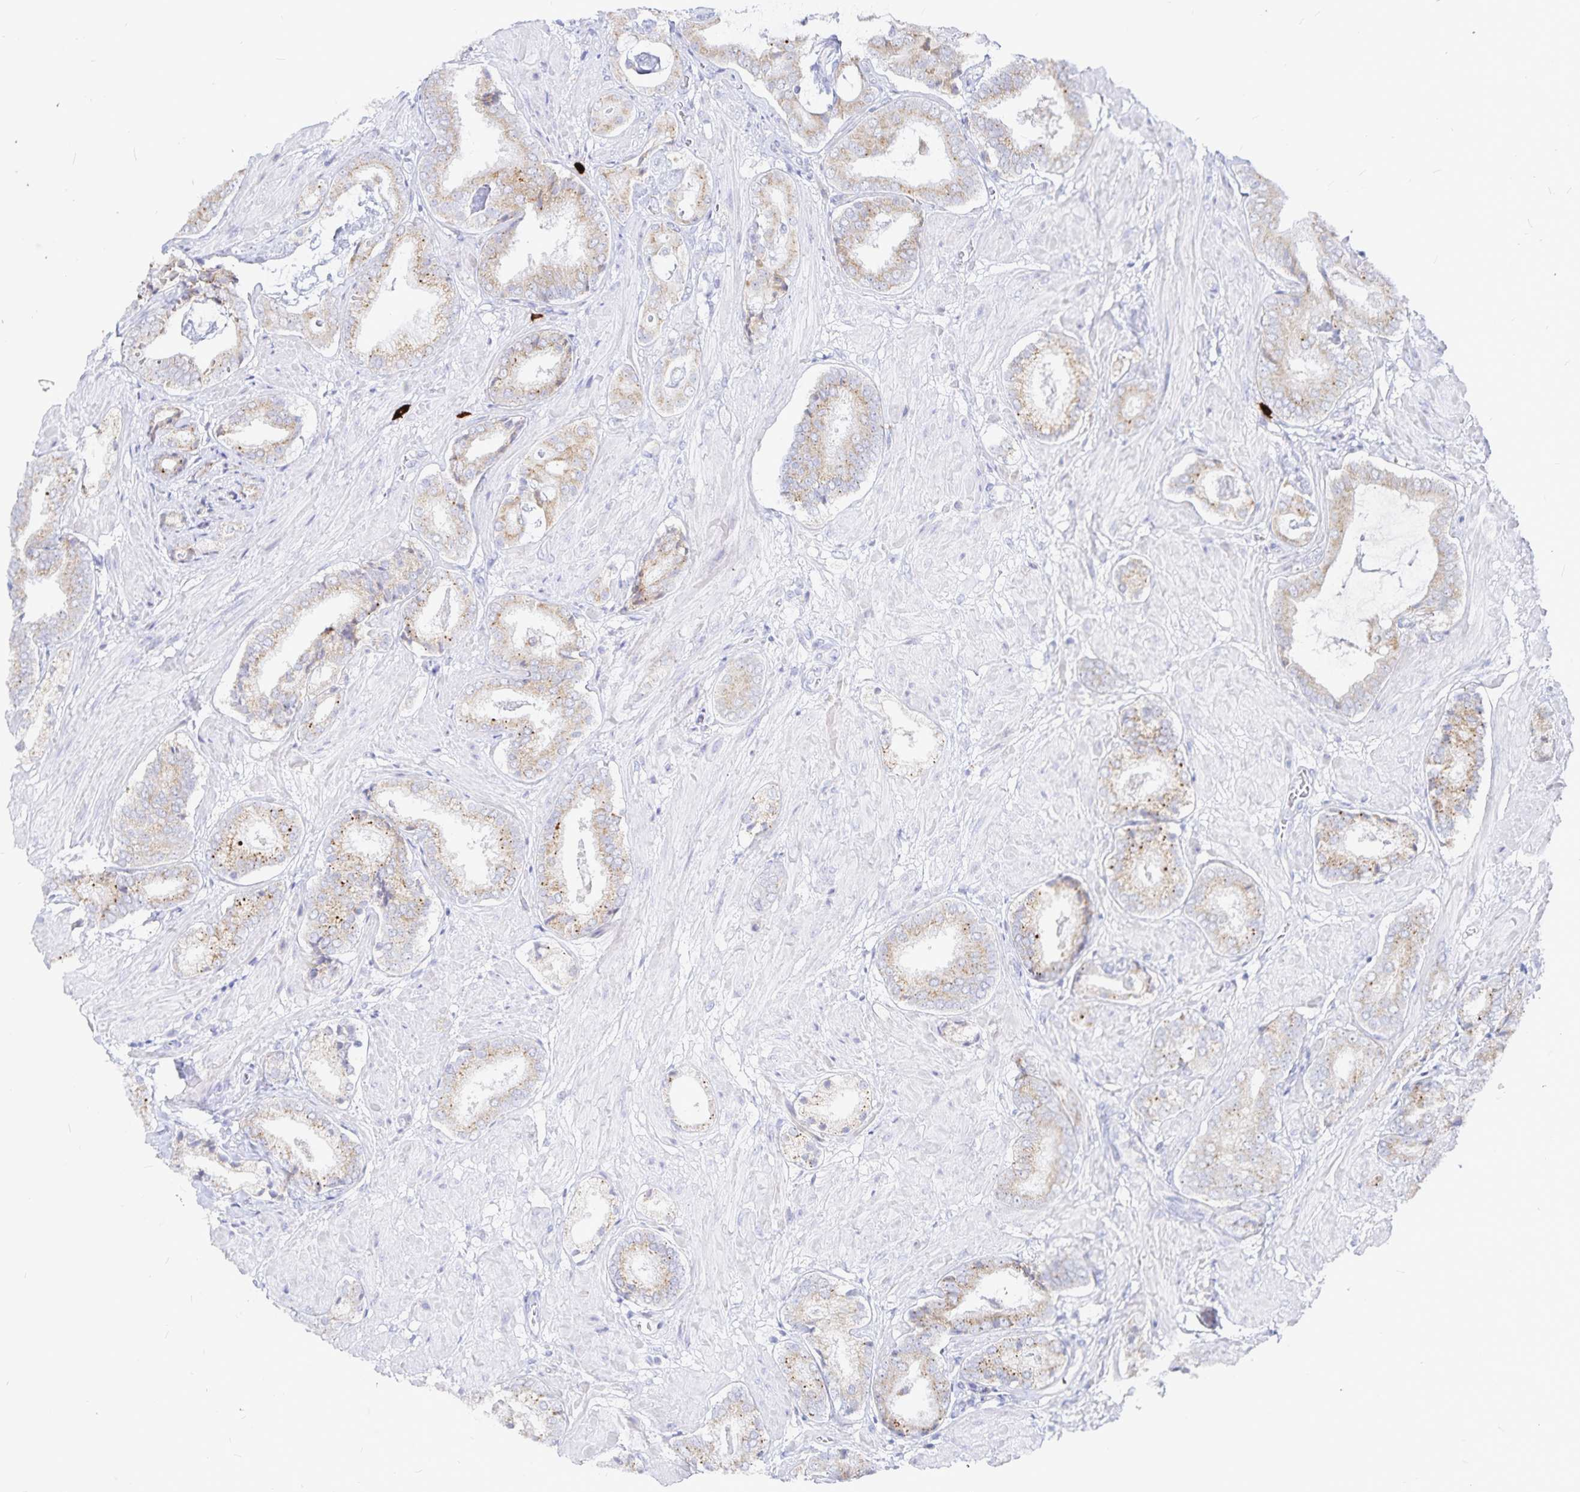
{"staining": {"intensity": "weak", "quantity": ">75%", "location": "cytoplasmic/membranous"}, "tissue": "prostate cancer", "cell_type": "Tumor cells", "image_type": "cancer", "snomed": [{"axis": "morphology", "description": "Adenocarcinoma, High grade"}, {"axis": "topography", "description": "Prostate"}], "caption": "Protein staining displays weak cytoplasmic/membranous staining in approximately >75% of tumor cells in high-grade adenocarcinoma (prostate).", "gene": "PKHD1", "patient": {"sex": "male", "age": 56}}